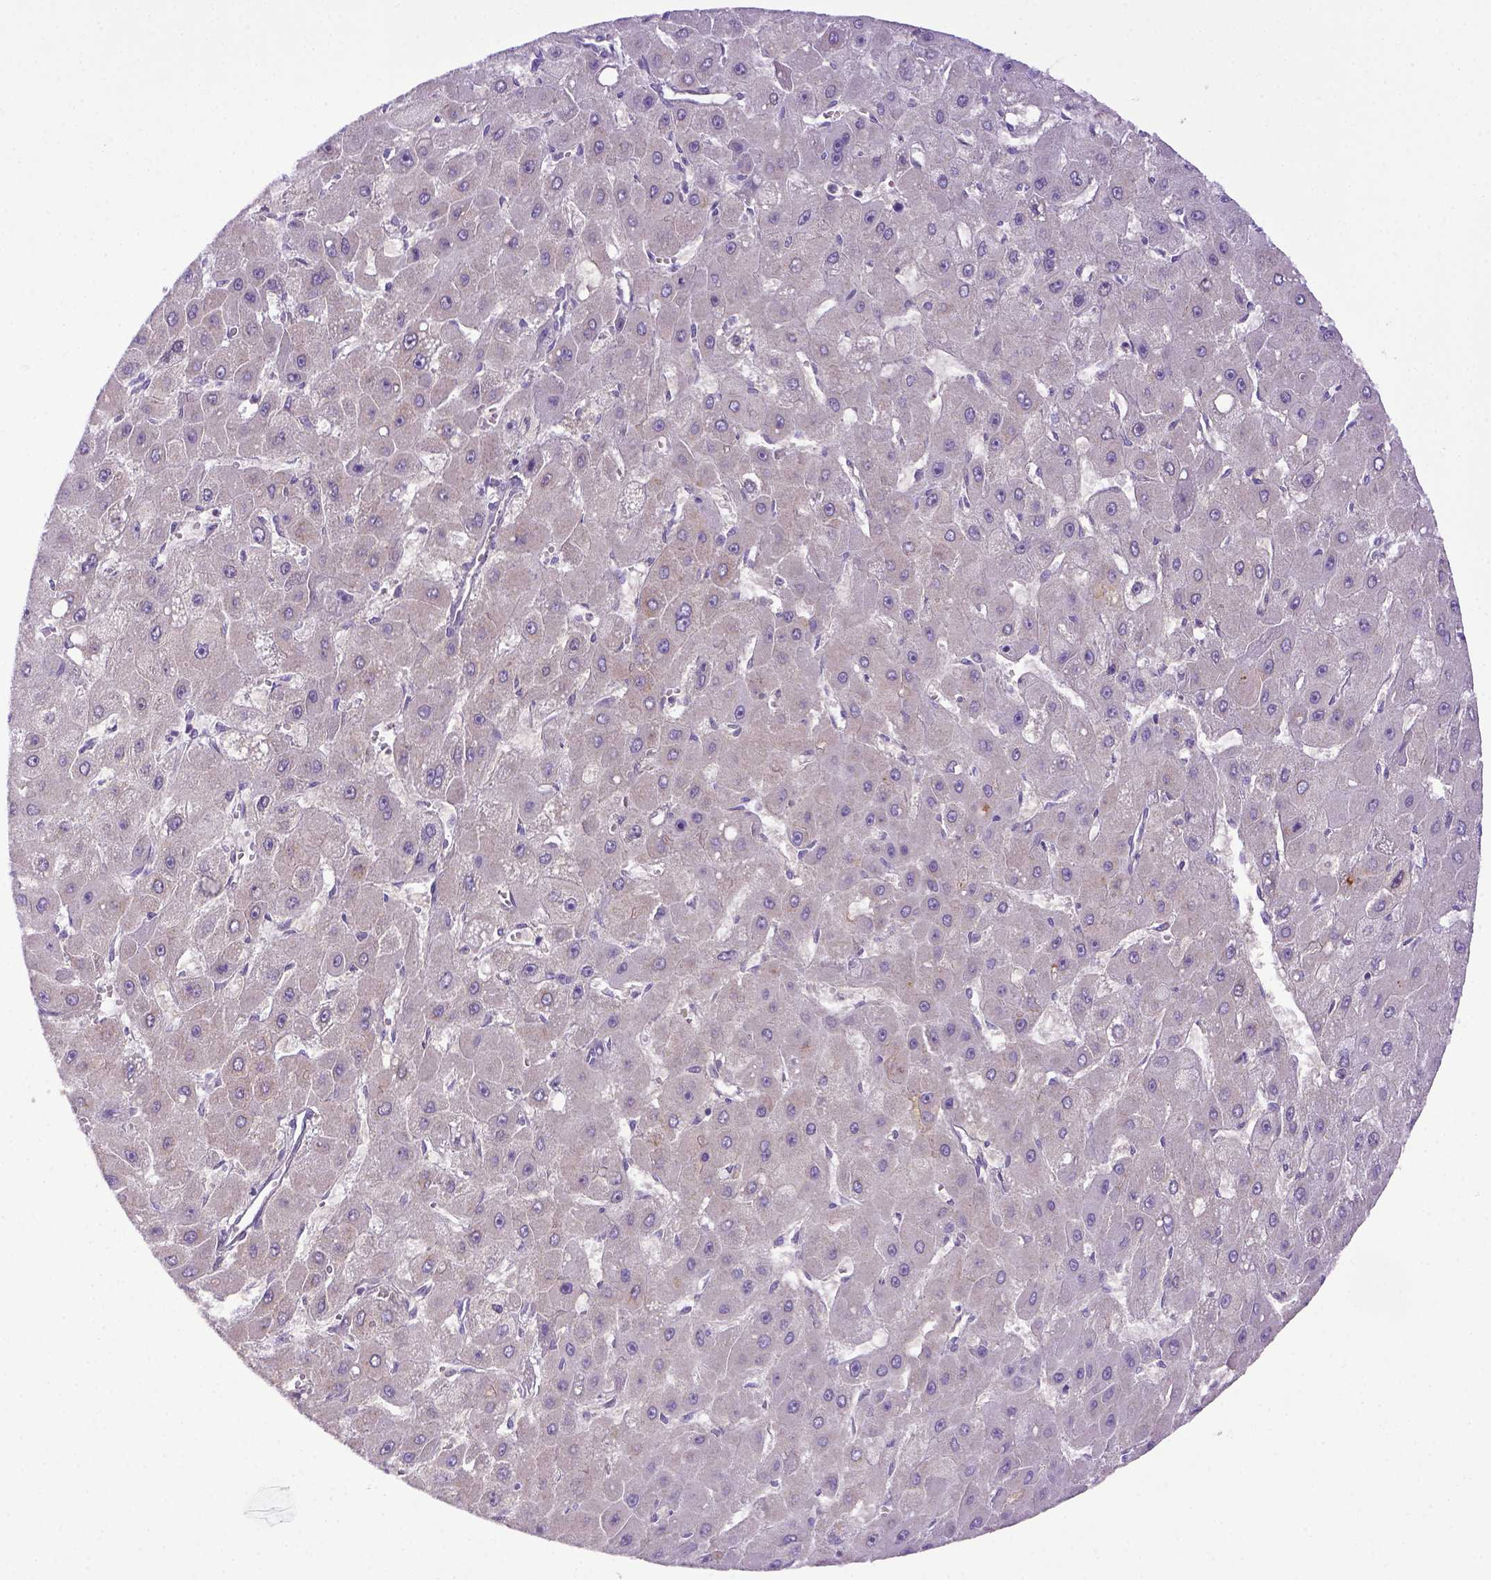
{"staining": {"intensity": "negative", "quantity": "none", "location": "none"}, "tissue": "liver cancer", "cell_type": "Tumor cells", "image_type": "cancer", "snomed": [{"axis": "morphology", "description": "Carcinoma, Hepatocellular, NOS"}, {"axis": "topography", "description": "Liver"}], "caption": "A micrograph of hepatocellular carcinoma (liver) stained for a protein exhibits no brown staining in tumor cells.", "gene": "ITIH4", "patient": {"sex": "female", "age": 25}}